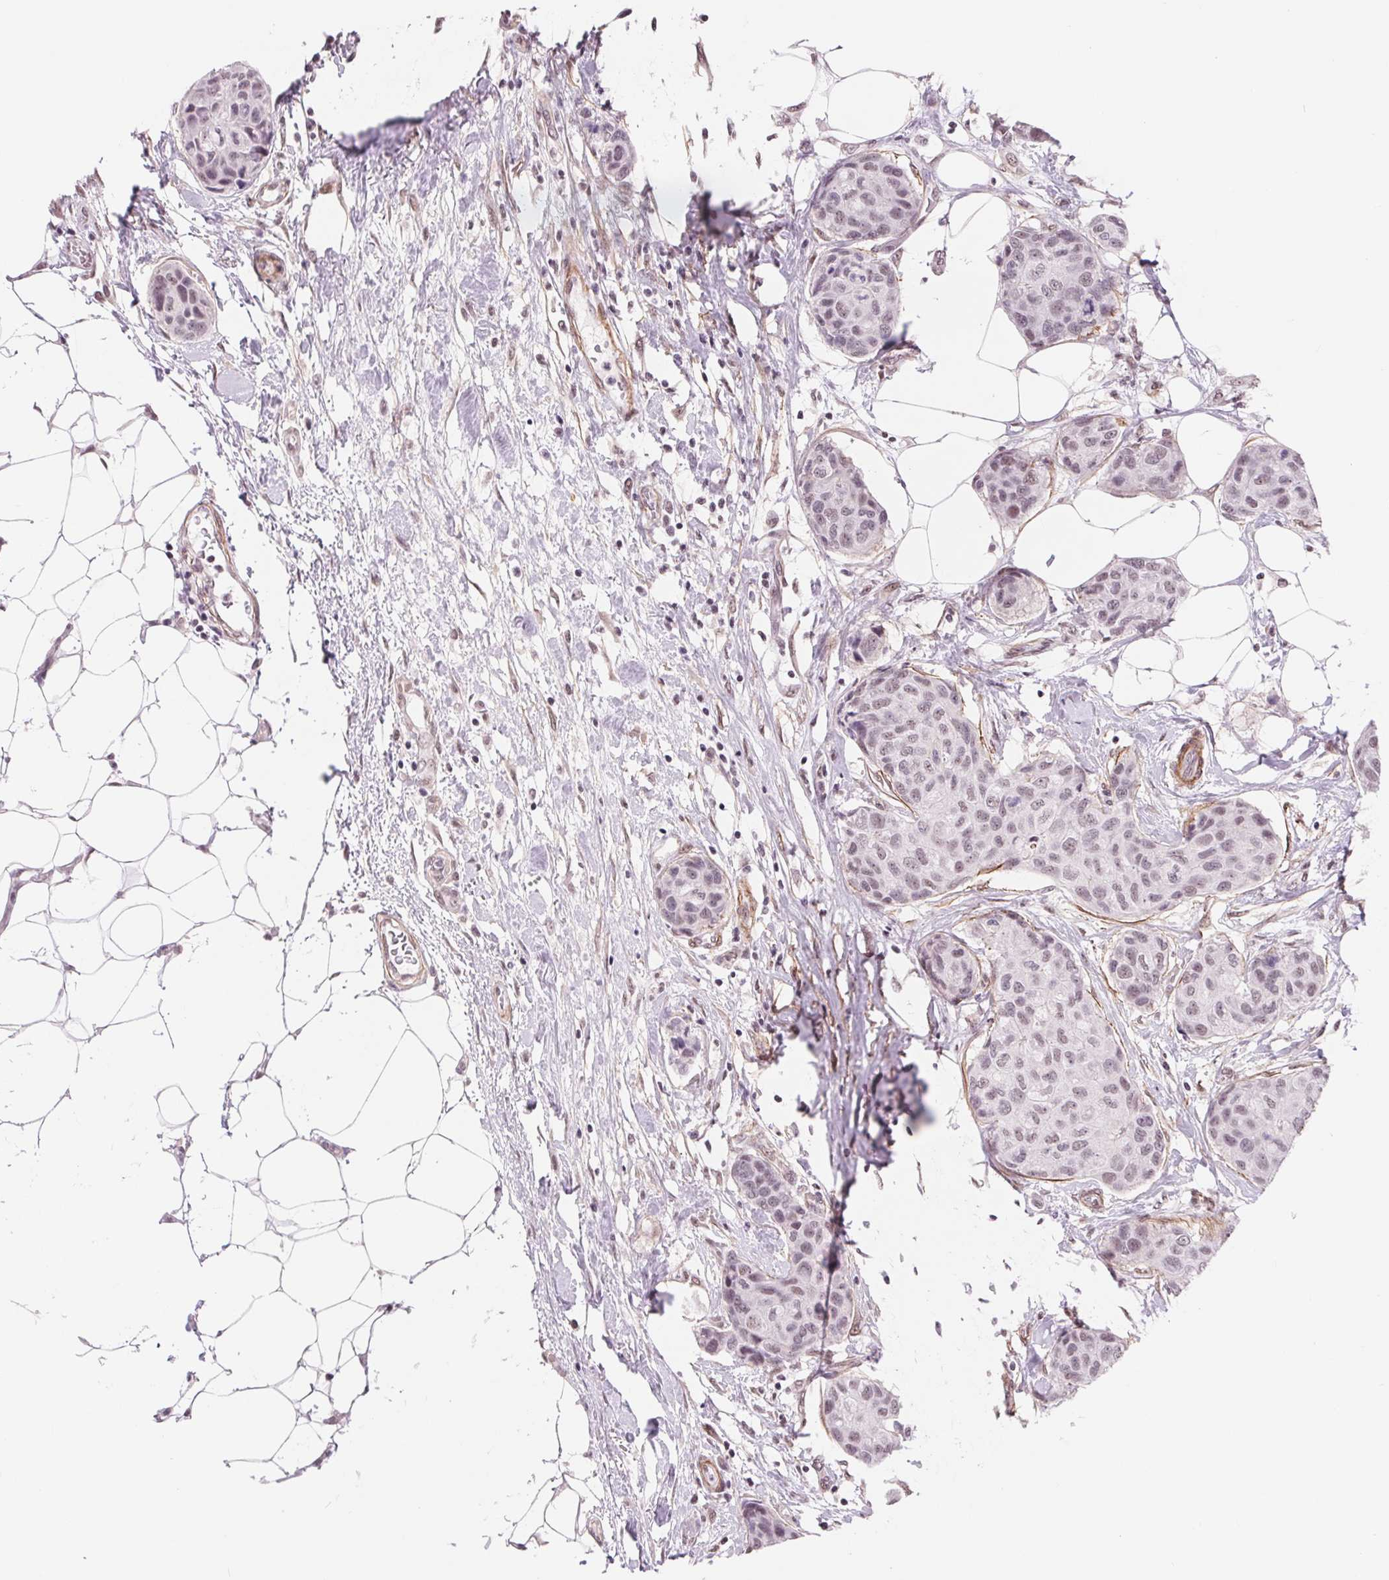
{"staining": {"intensity": "weak", "quantity": "25%-75%", "location": "nuclear"}, "tissue": "breast cancer", "cell_type": "Tumor cells", "image_type": "cancer", "snomed": [{"axis": "morphology", "description": "Duct carcinoma"}, {"axis": "topography", "description": "Breast"}], "caption": "A low amount of weak nuclear staining is seen in approximately 25%-75% of tumor cells in breast cancer (invasive ductal carcinoma) tissue.", "gene": "BCAT1", "patient": {"sex": "female", "age": 80}}